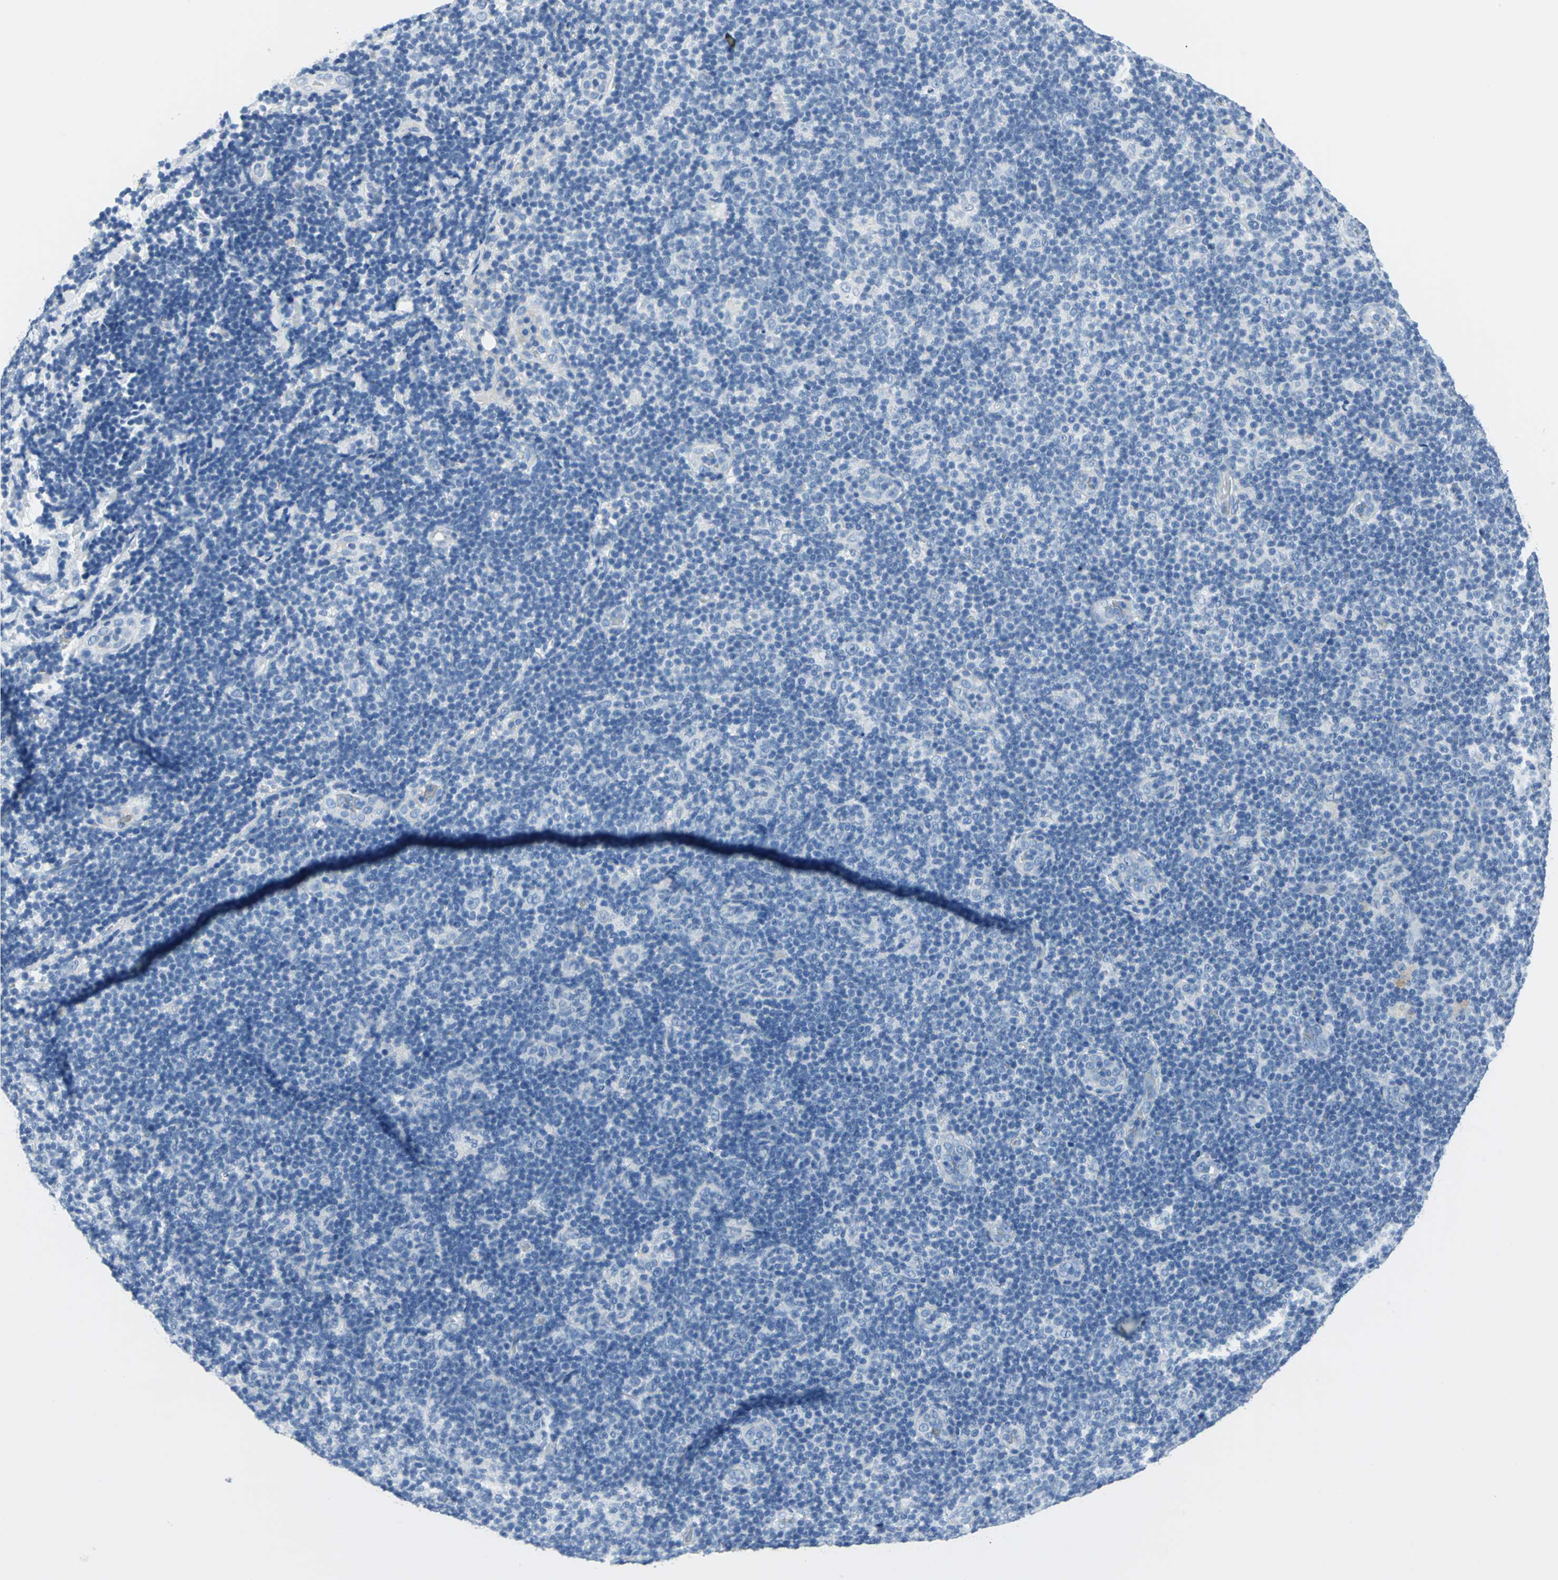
{"staining": {"intensity": "negative", "quantity": "none", "location": "none"}, "tissue": "lymphoma", "cell_type": "Tumor cells", "image_type": "cancer", "snomed": [{"axis": "morphology", "description": "Malignant lymphoma, non-Hodgkin's type, Low grade"}, {"axis": "topography", "description": "Lymph node"}], "caption": "Immunohistochemistry of lymphoma reveals no expression in tumor cells.", "gene": "SFN", "patient": {"sex": "male", "age": 83}}